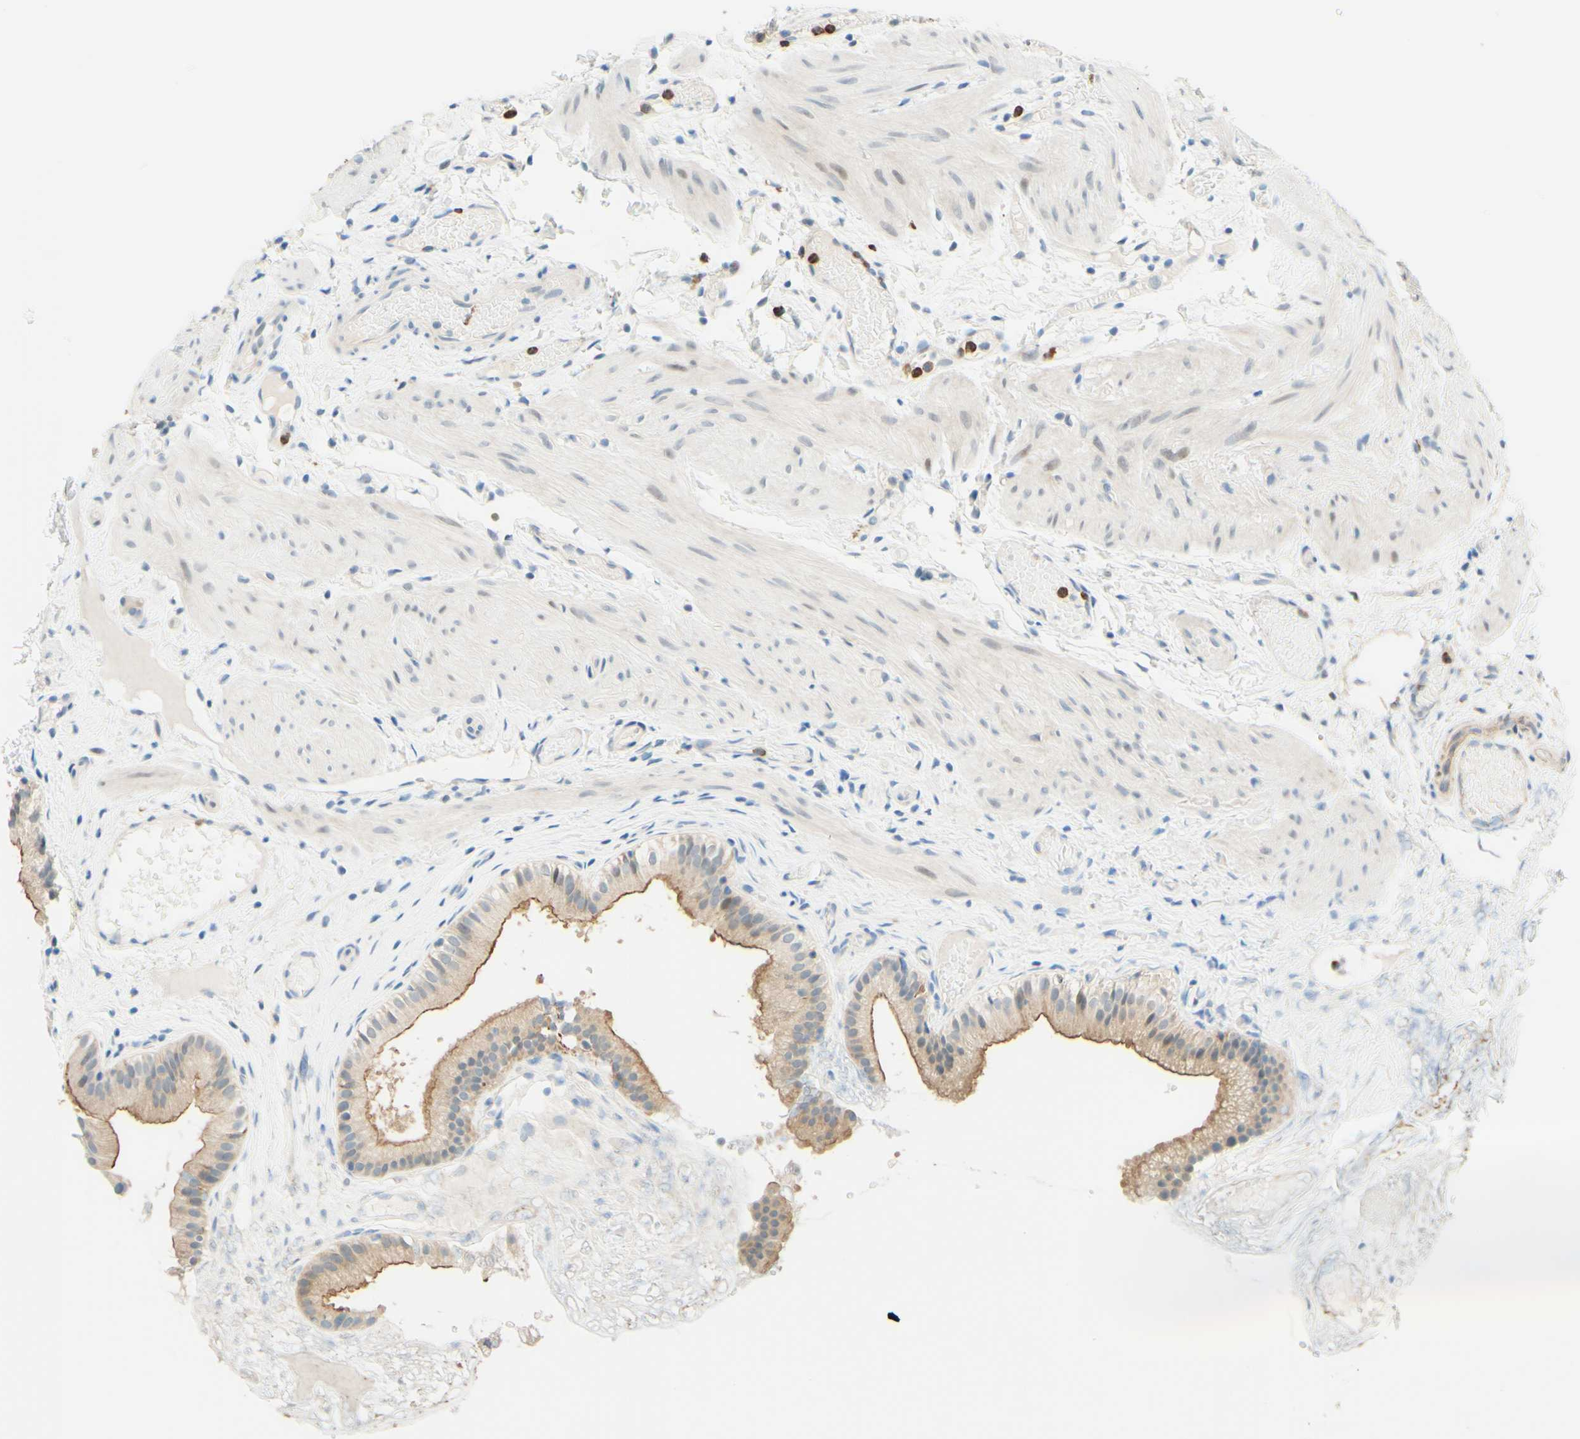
{"staining": {"intensity": "moderate", "quantity": ">75%", "location": "cytoplasmic/membranous"}, "tissue": "gallbladder", "cell_type": "Glandular cells", "image_type": "normal", "snomed": [{"axis": "morphology", "description": "Normal tissue, NOS"}, {"axis": "topography", "description": "Gallbladder"}], "caption": "Benign gallbladder exhibits moderate cytoplasmic/membranous positivity in about >75% of glandular cells.", "gene": "TREM2", "patient": {"sex": "female", "age": 26}}